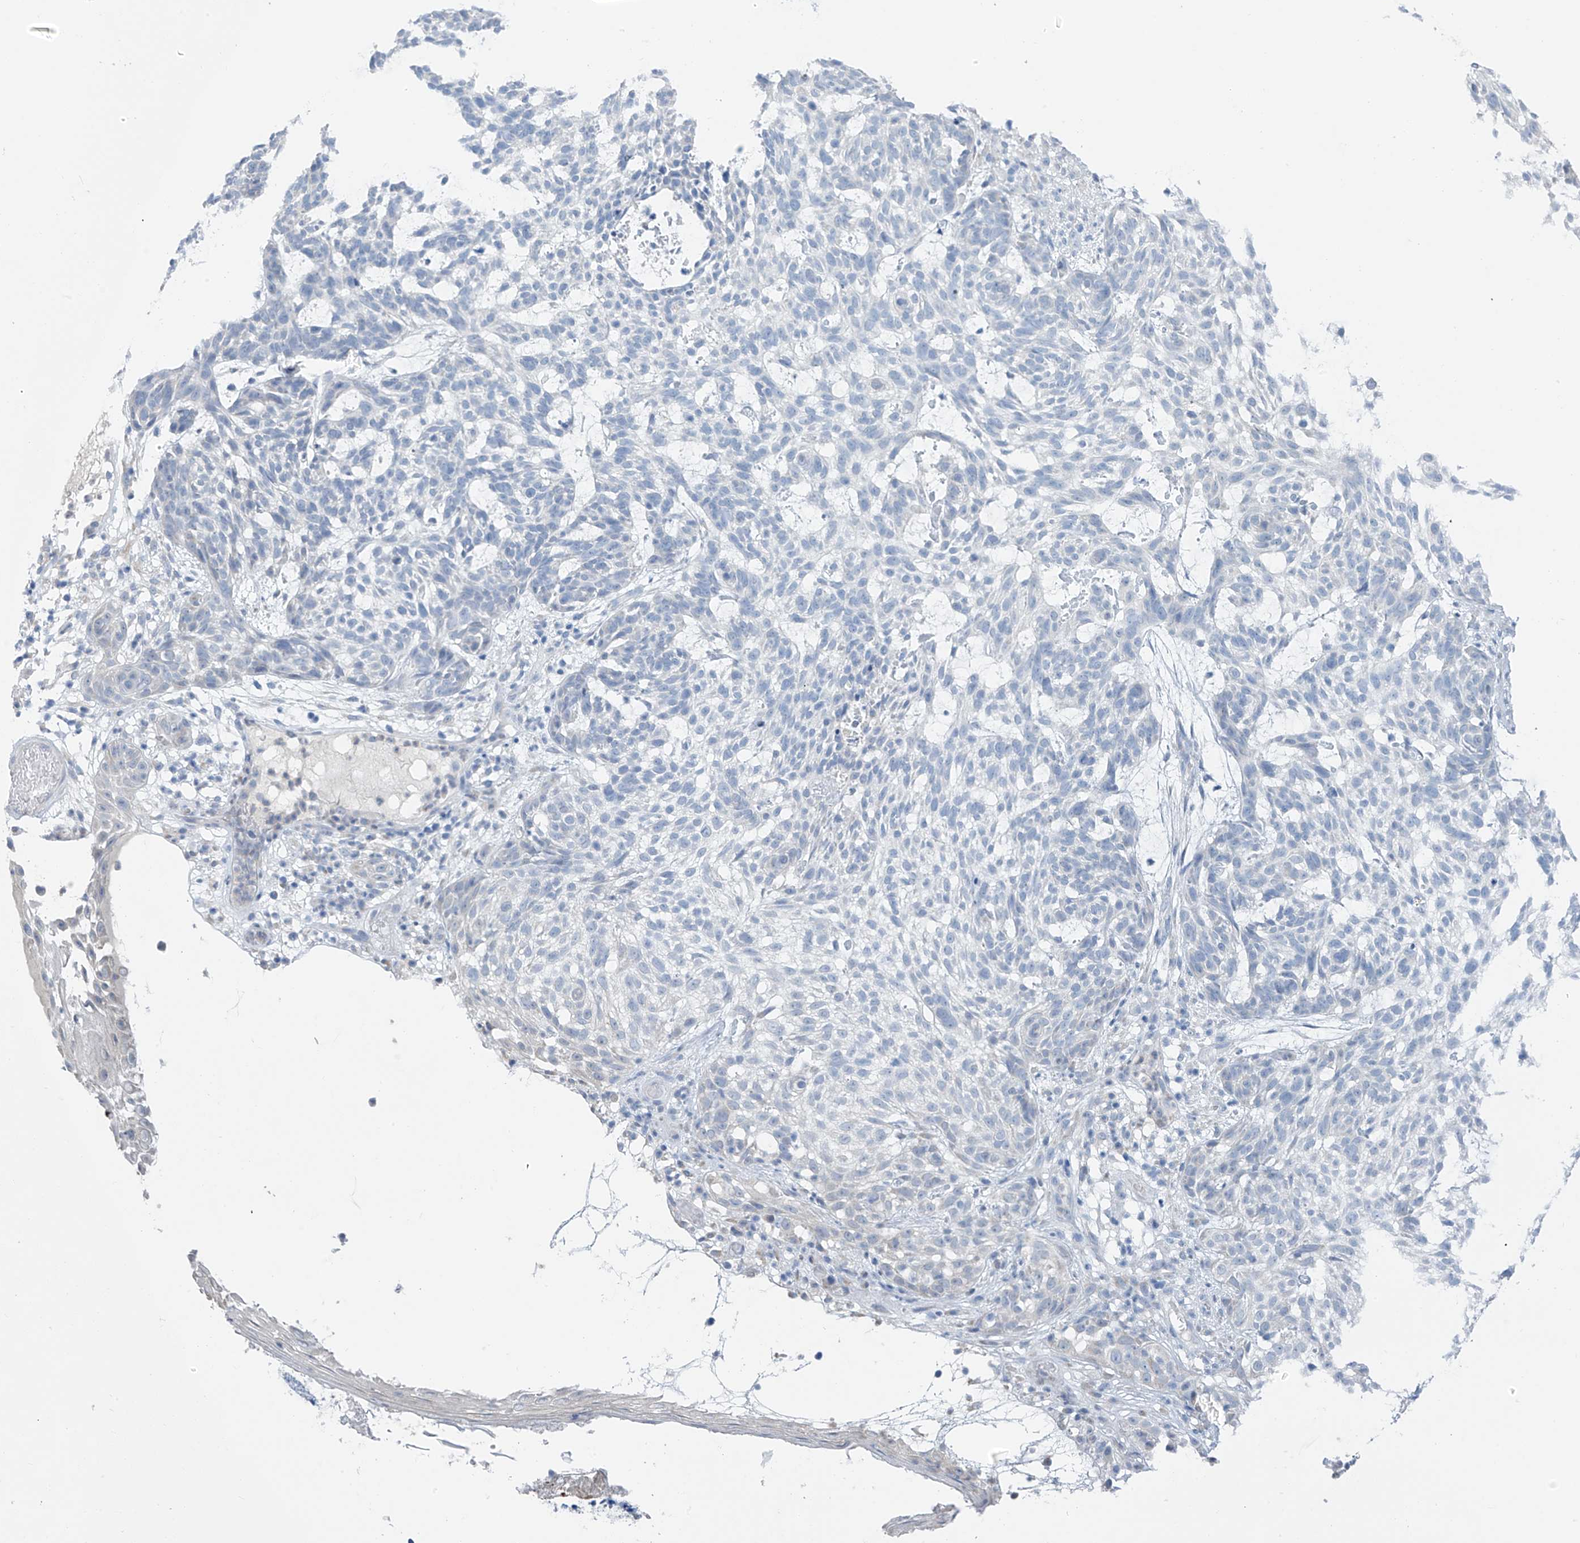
{"staining": {"intensity": "negative", "quantity": "none", "location": "none"}, "tissue": "skin cancer", "cell_type": "Tumor cells", "image_type": "cancer", "snomed": [{"axis": "morphology", "description": "Basal cell carcinoma"}, {"axis": "topography", "description": "Skin"}], "caption": "Immunohistochemical staining of human skin cancer (basal cell carcinoma) reveals no significant positivity in tumor cells.", "gene": "CYP4V2", "patient": {"sex": "male", "age": 85}}